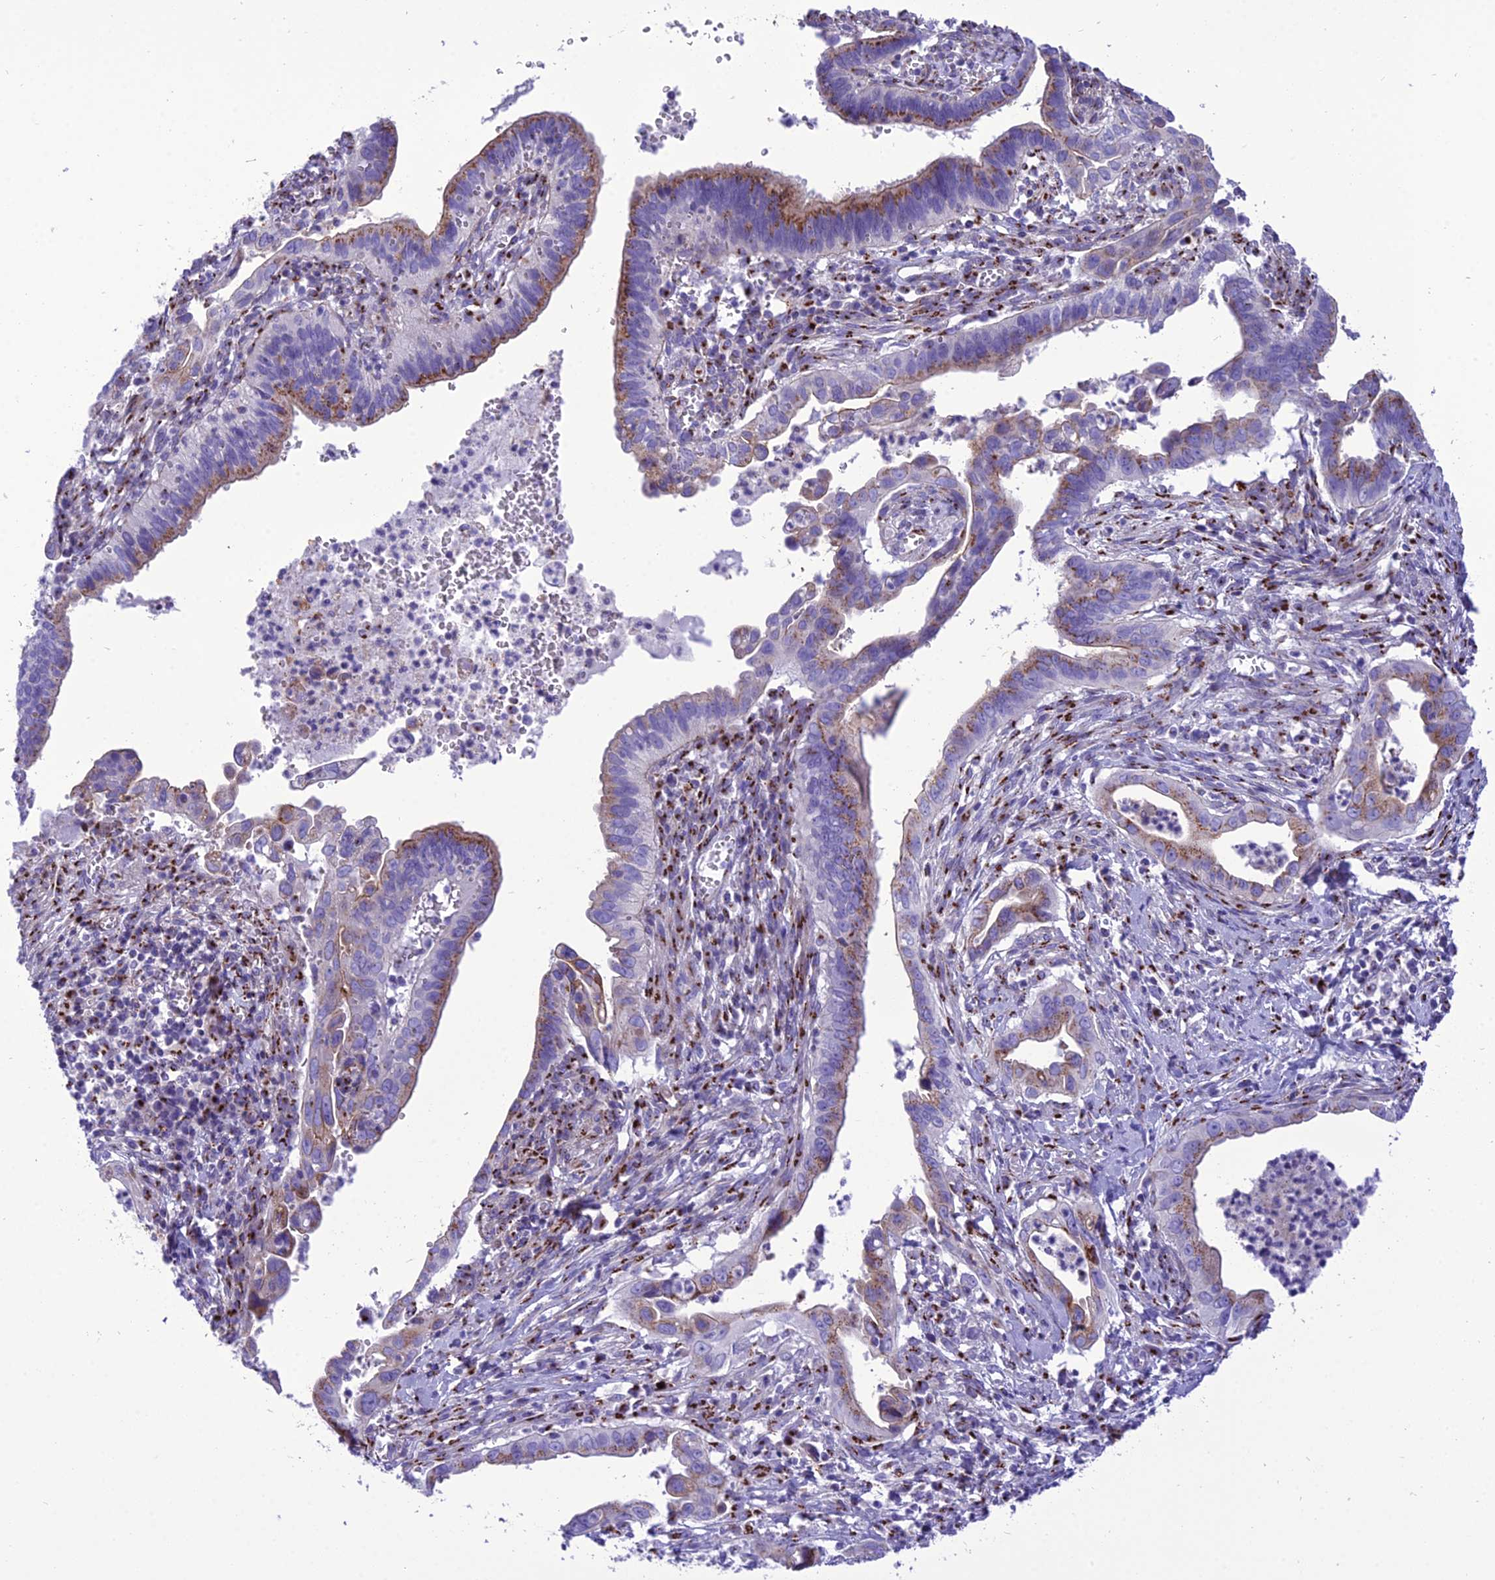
{"staining": {"intensity": "moderate", "quantity": "25%-75%", "location": "cytoplasmic/membranous"}, "tissue": "cervical cancer", "cell_type": "Tumor cells", "image_type": "cancer", "snomed": [{"axis": "morphology", "description": "Adenocarcinoma, NOS"}, {"axis": "topography", "description": "Cervix"}], "caption": "Brown immunohistochemical staining in cervical cancer shows moderate cytoplasmic/membranous positivity in about 25%-75% of tumor cells. (DAB = brown stain, brightfield microscopy at high magnification).", "gene": "GOLM2", "patient": {"sex": "female", "age": 42}}